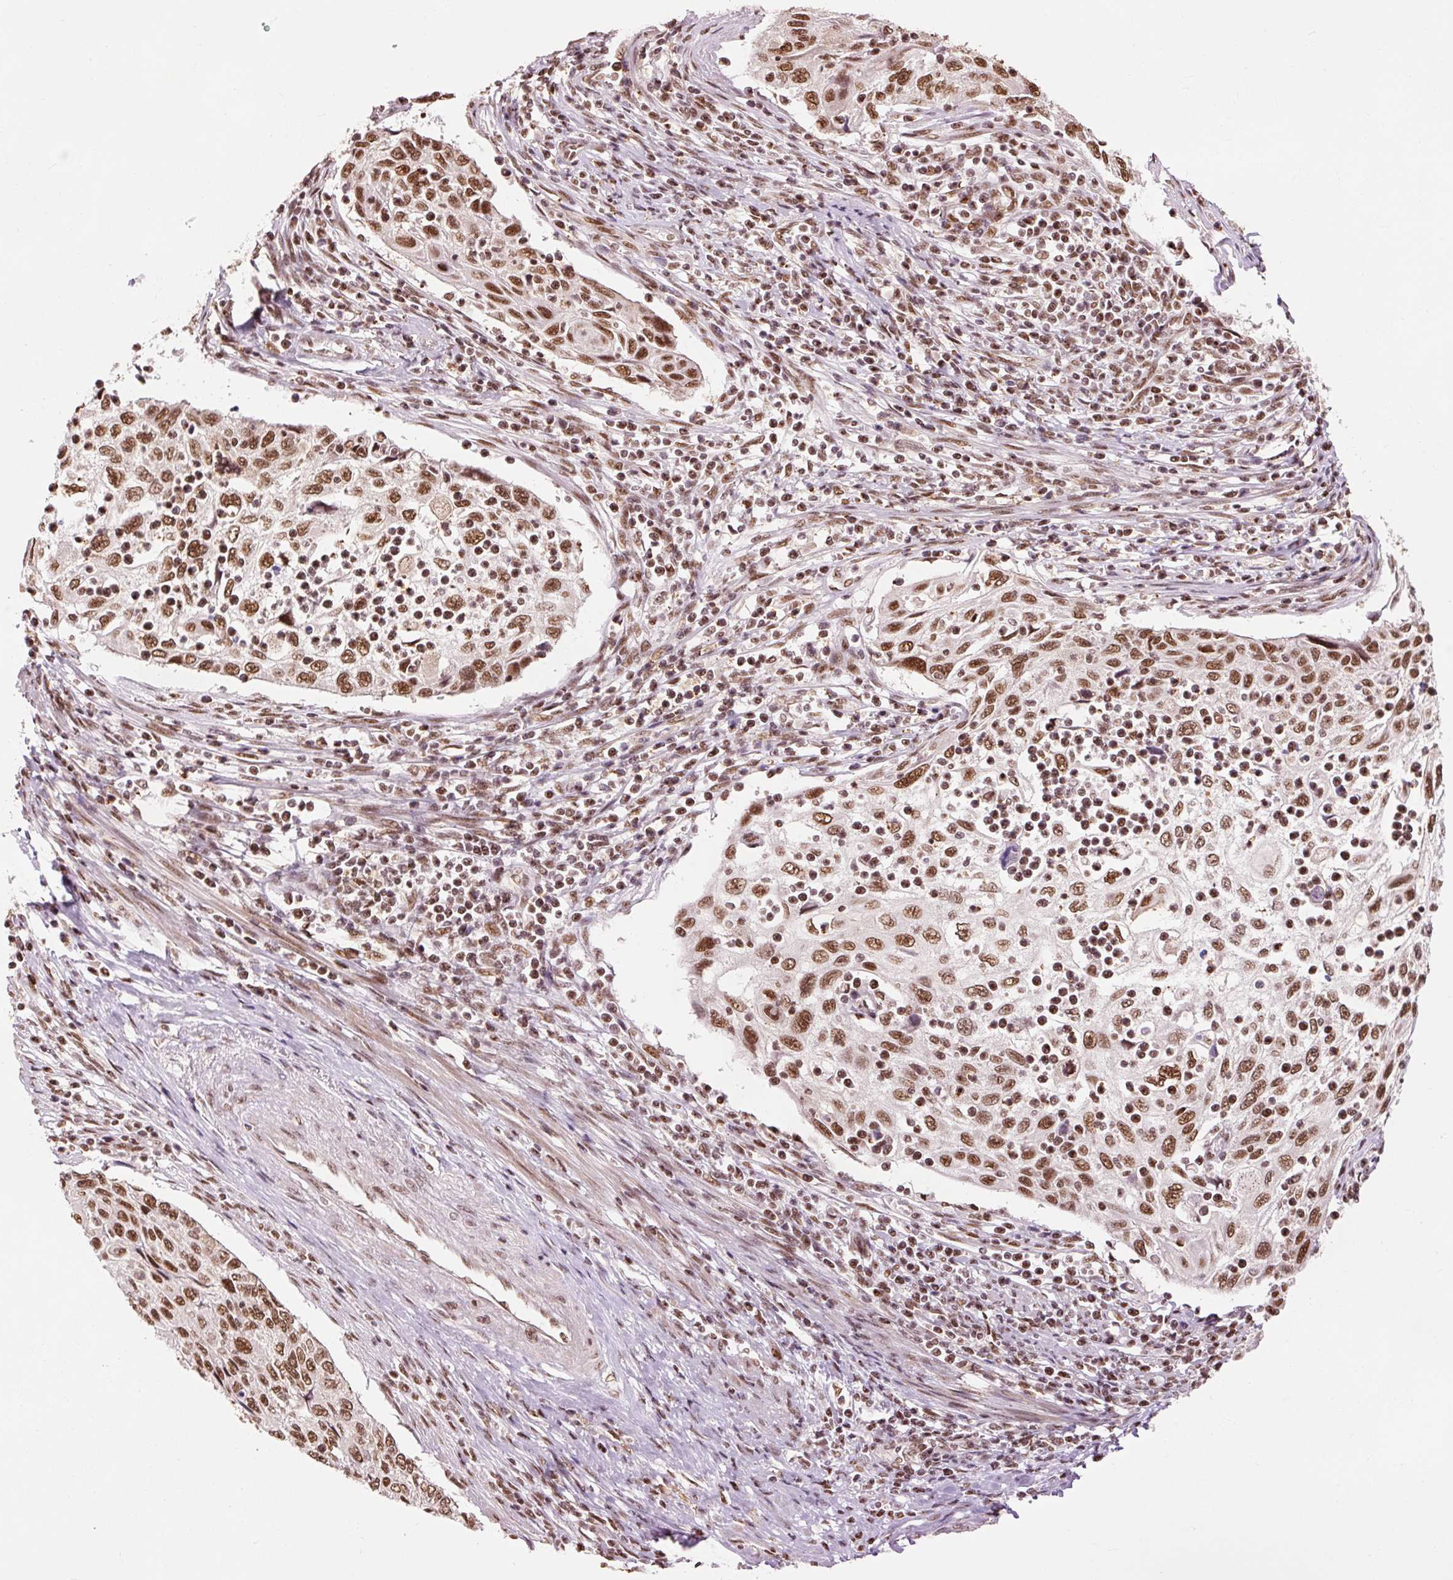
{"staining": {"intensity": "strong", "quantity": ">75%", "location": "nuclear"}, "tissue": "cervical cancer", "cell_type": "Tumor cells", "image_type": "cancer", "snomed": [{"axis": "morphology", "description": "Squamous cell carcinoma, NOS"}, {"axis": "topography", "description": "Cervix"}], "caption": "Immunohistochemistry (IHC) of human cervical squamous cell carcinoma displays high levels of strong nuclear staining in approximately >75% of tumor cells. (brown staining indicates protein expression, while blue staining denotes nuclei).", "gene": "ZBTB44", "patient": {"sex": "female", "age": 70}}